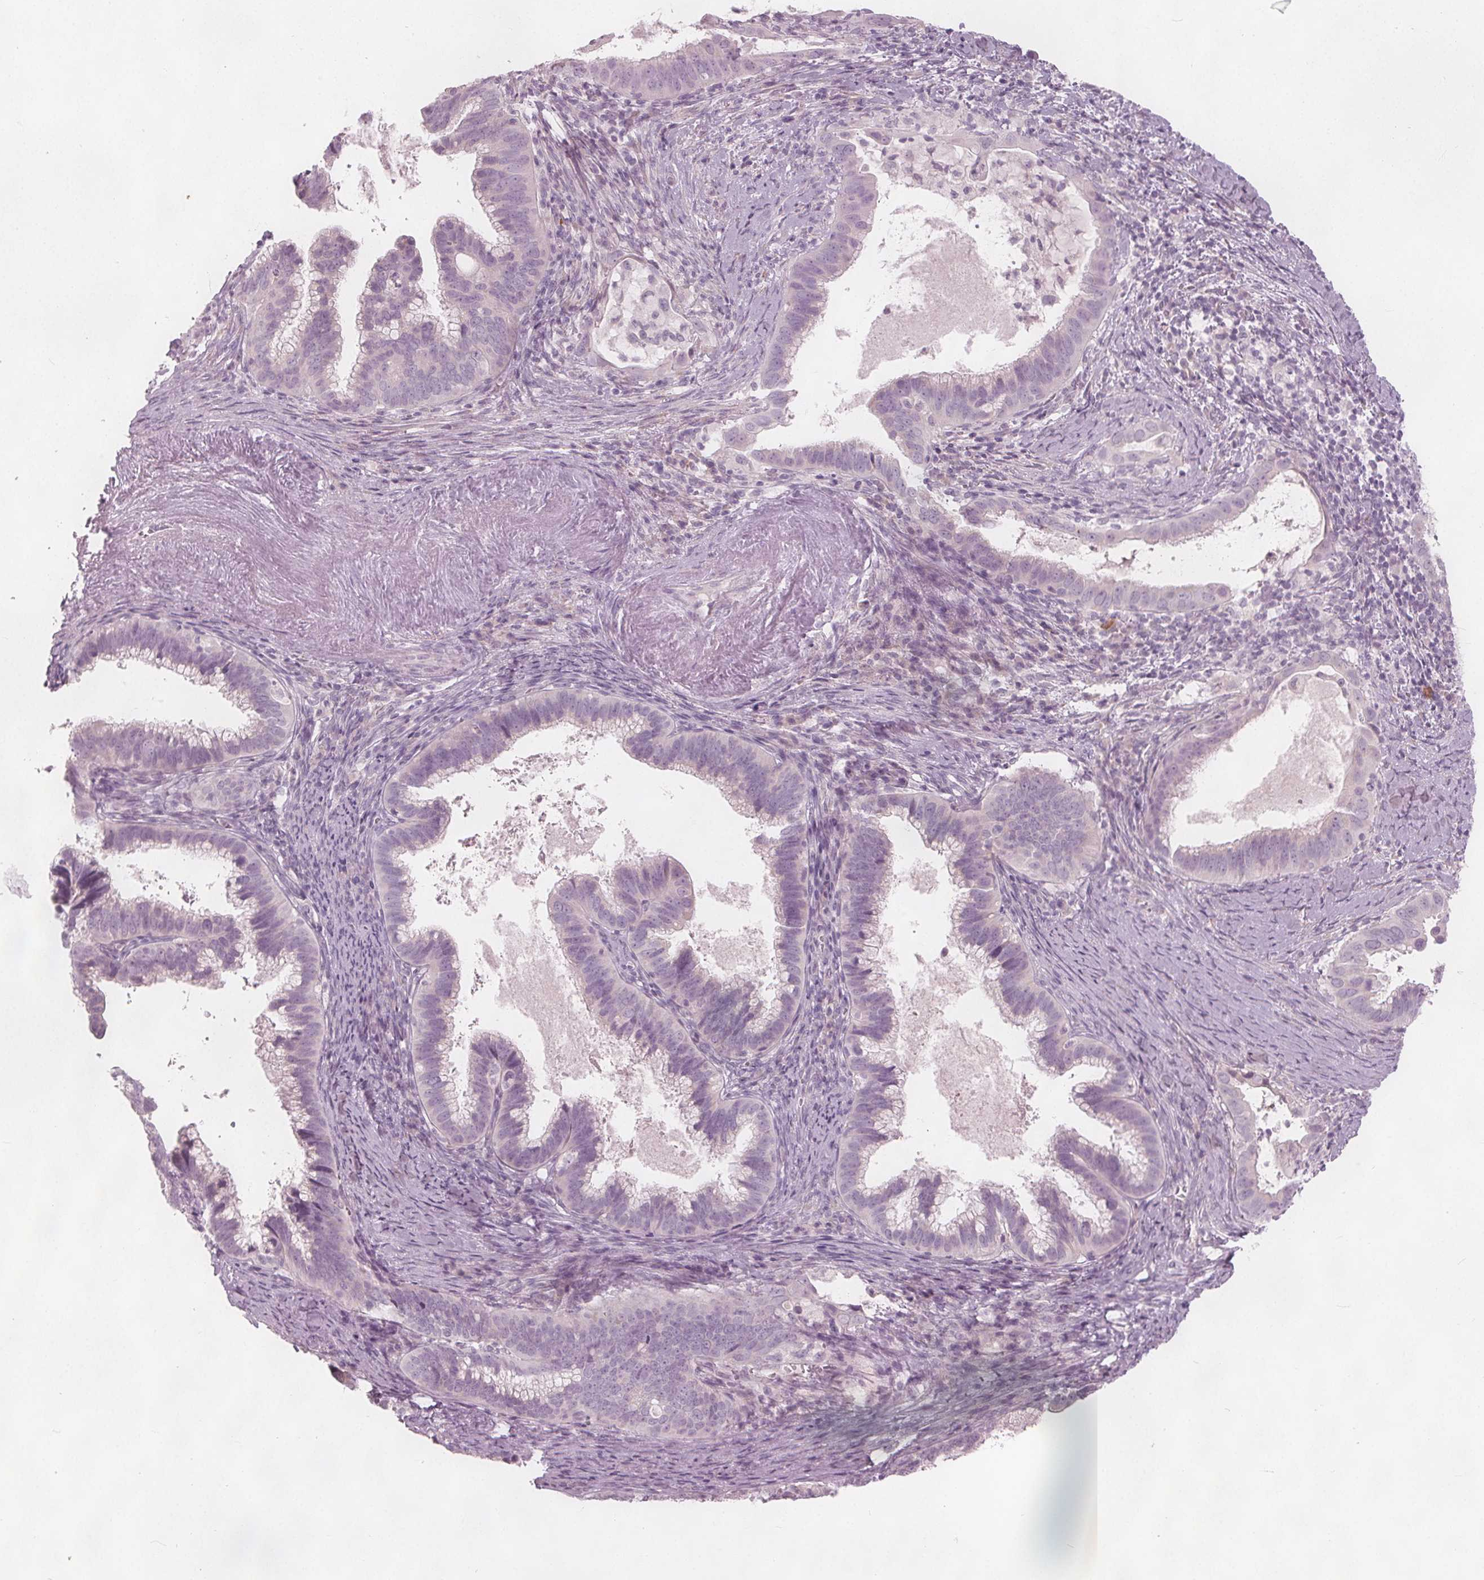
{"staining": {"intensity": "negative", "quantity": "none", "location": "none"}, "tissue": "cervical cancer", "cell_type": "Tumor cells", "image_type": "cancer", "snomed": [{"axis": "morphology", "description": "Adenocarcinoma, NOS"}, {"axis": "topography", "description": "Cervix"}], "caption": "A photomicrograph of cervical cancer (adenocarcinoma) stained for a protein reveals no brown staining in tumor cells.", "gene": "BRSK1", "patient": {"sex": "female", "age": 61}}